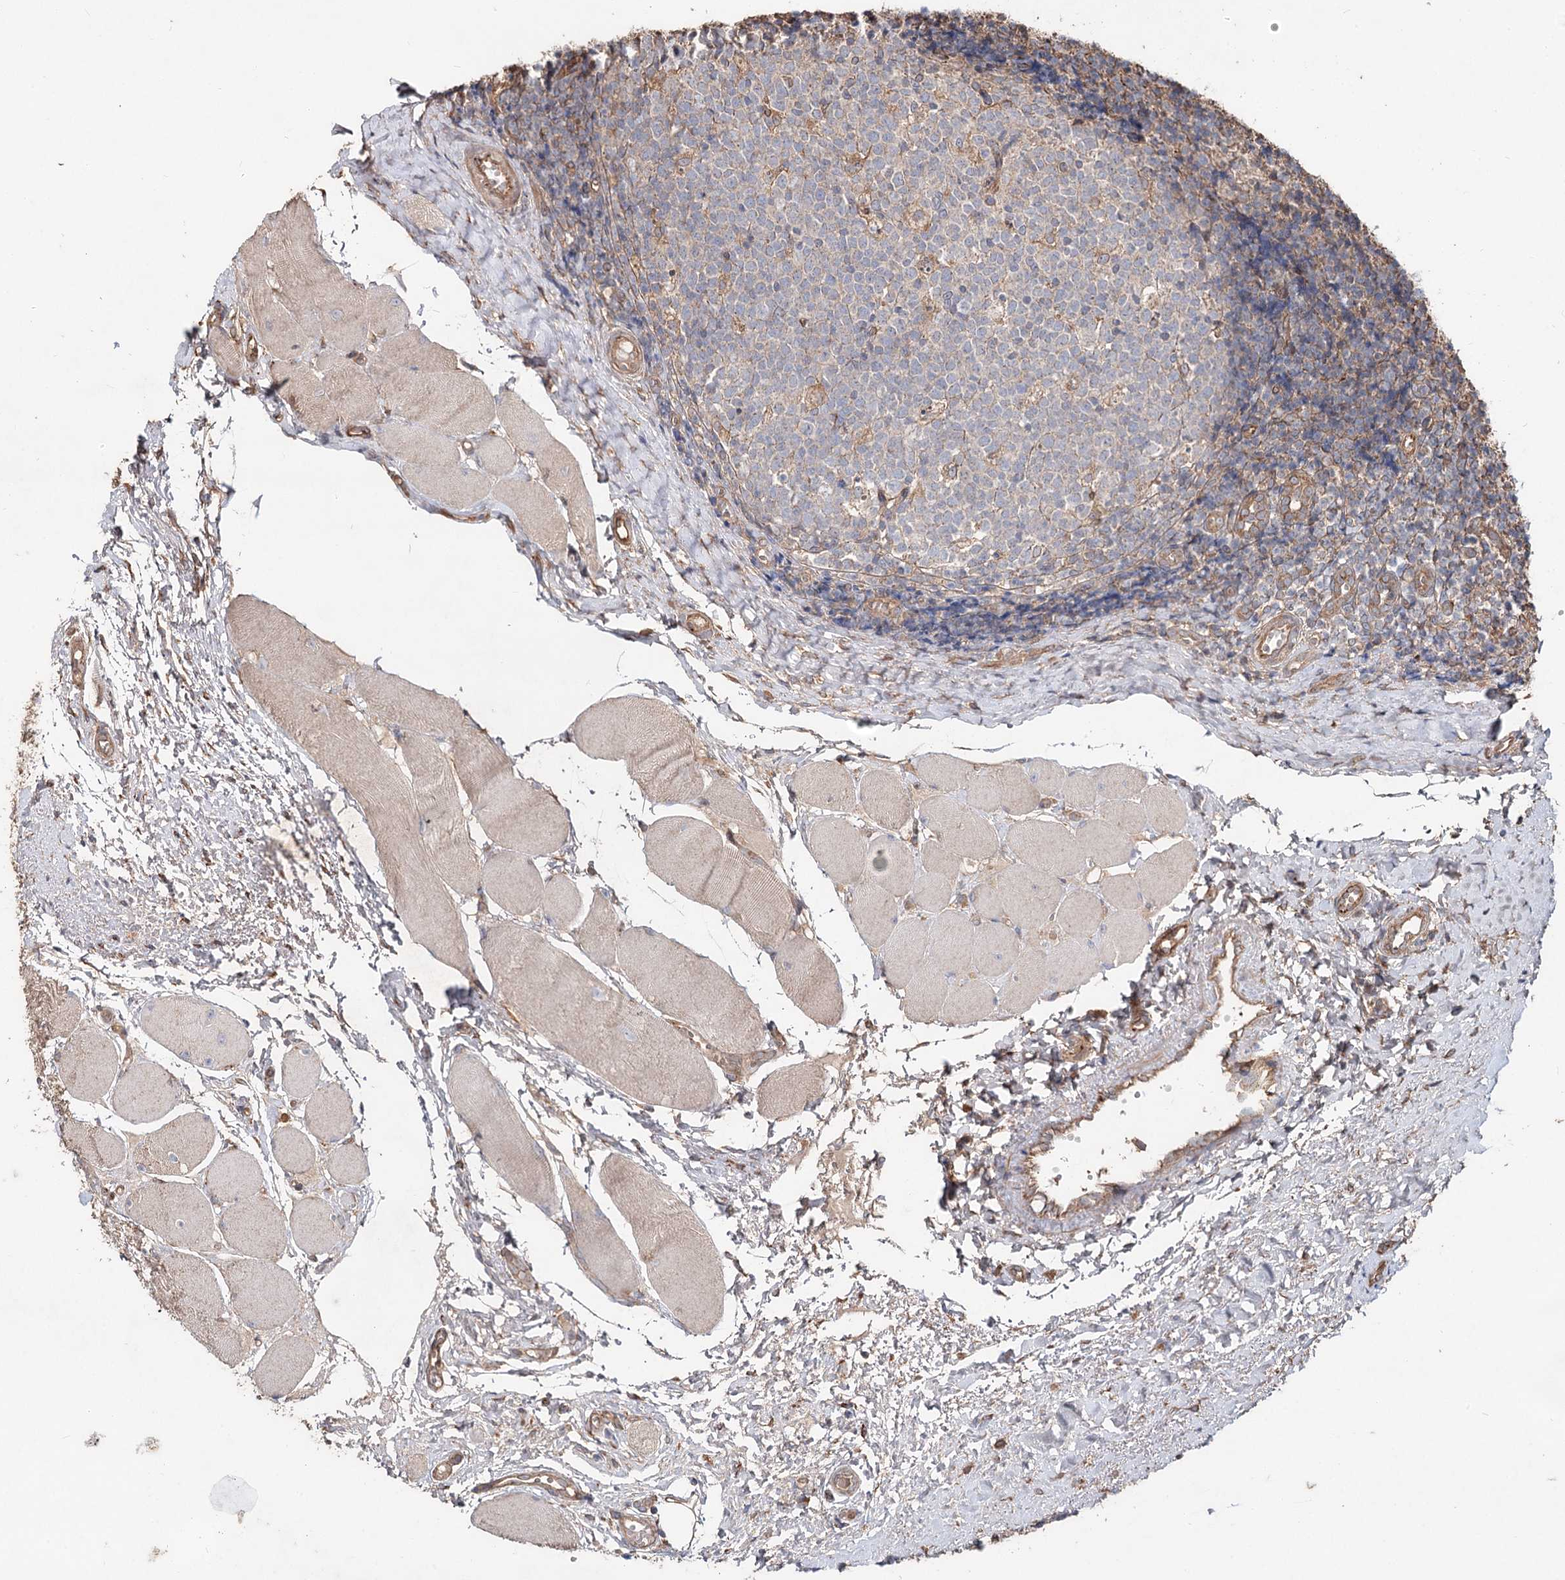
{"staining": {"intensity": "negative", "quantity": "none", "location": "none"}, "tissue": "tonsil", "cell_type": "Germinal center cells", "image_type": "normal", "snomed": [{"axis": "morphology", "description": "Normal tissue, NOS"}, {"axis": "topography", "description": "Tonsil"}], "caption": "Immunohistochemistry (IHC) micrograph of unremarkable human tonsil stained for a protein (brown), which demonstrates no expression in germinal center cells.", "gene": "SPART", "patient": {"sex": "female", "age": 19}}